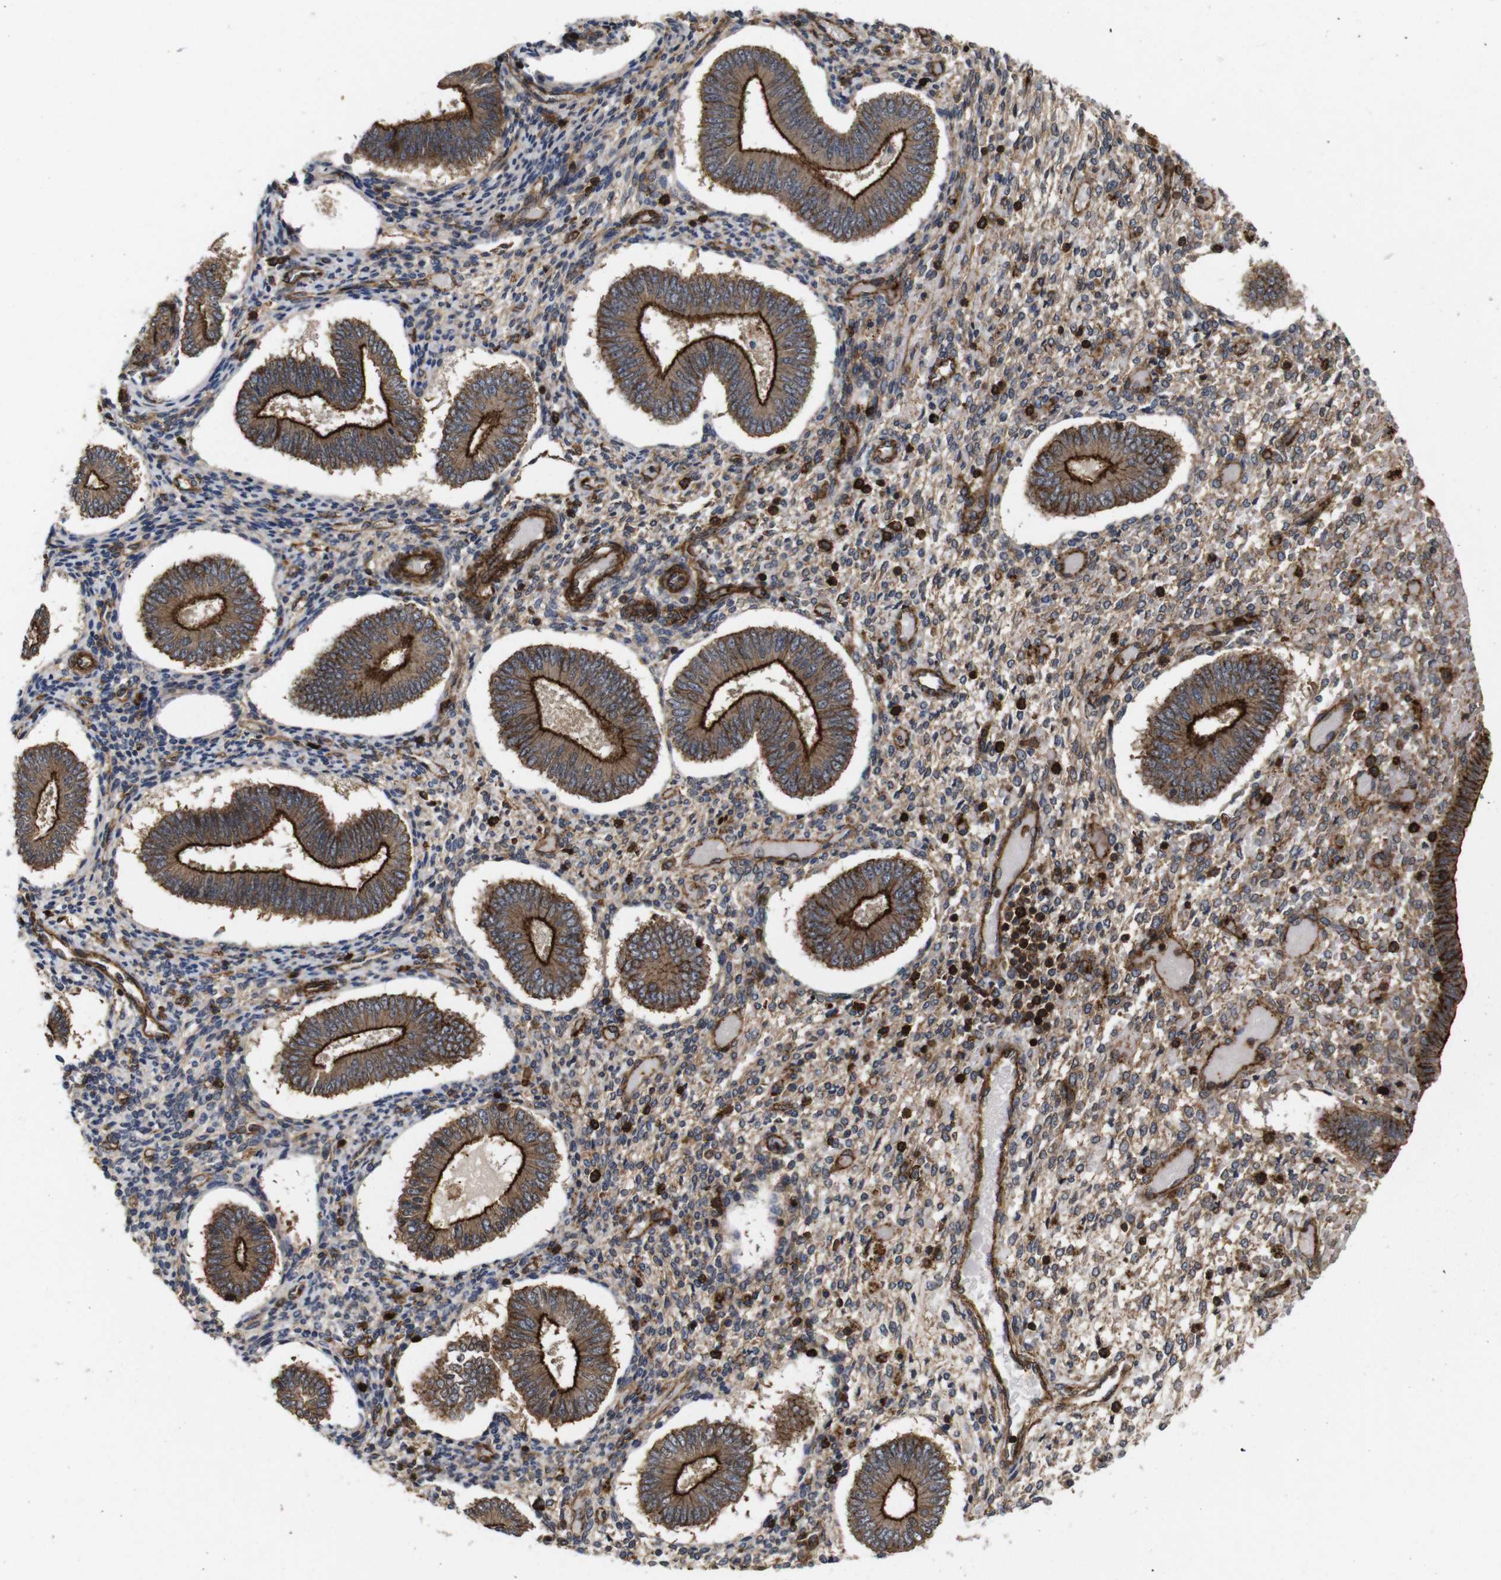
{"staining": {"intensity": "strong", "quantity": "<25%", "location": "cytoplasmic/membranous"}, "tissue": "endometrium", "cell_type": "Cells in endometrial stroma", "image_type": "normal", "snomed": [{"axis": "morphology", "description": "Normal tissue, NOS"}, {"axis": "topography", "description": "Endometrium"}], "caption": "The histopathology image reveals staining of normal endometrium, revealing strong cytoplasmic/membranous protein staining (brown color) within cells in endometrial stroma. (IHC, brightfield microscopy, high magnification).", "gene": "NANOS1", "patient": {"sex": "female", "age": 42}}